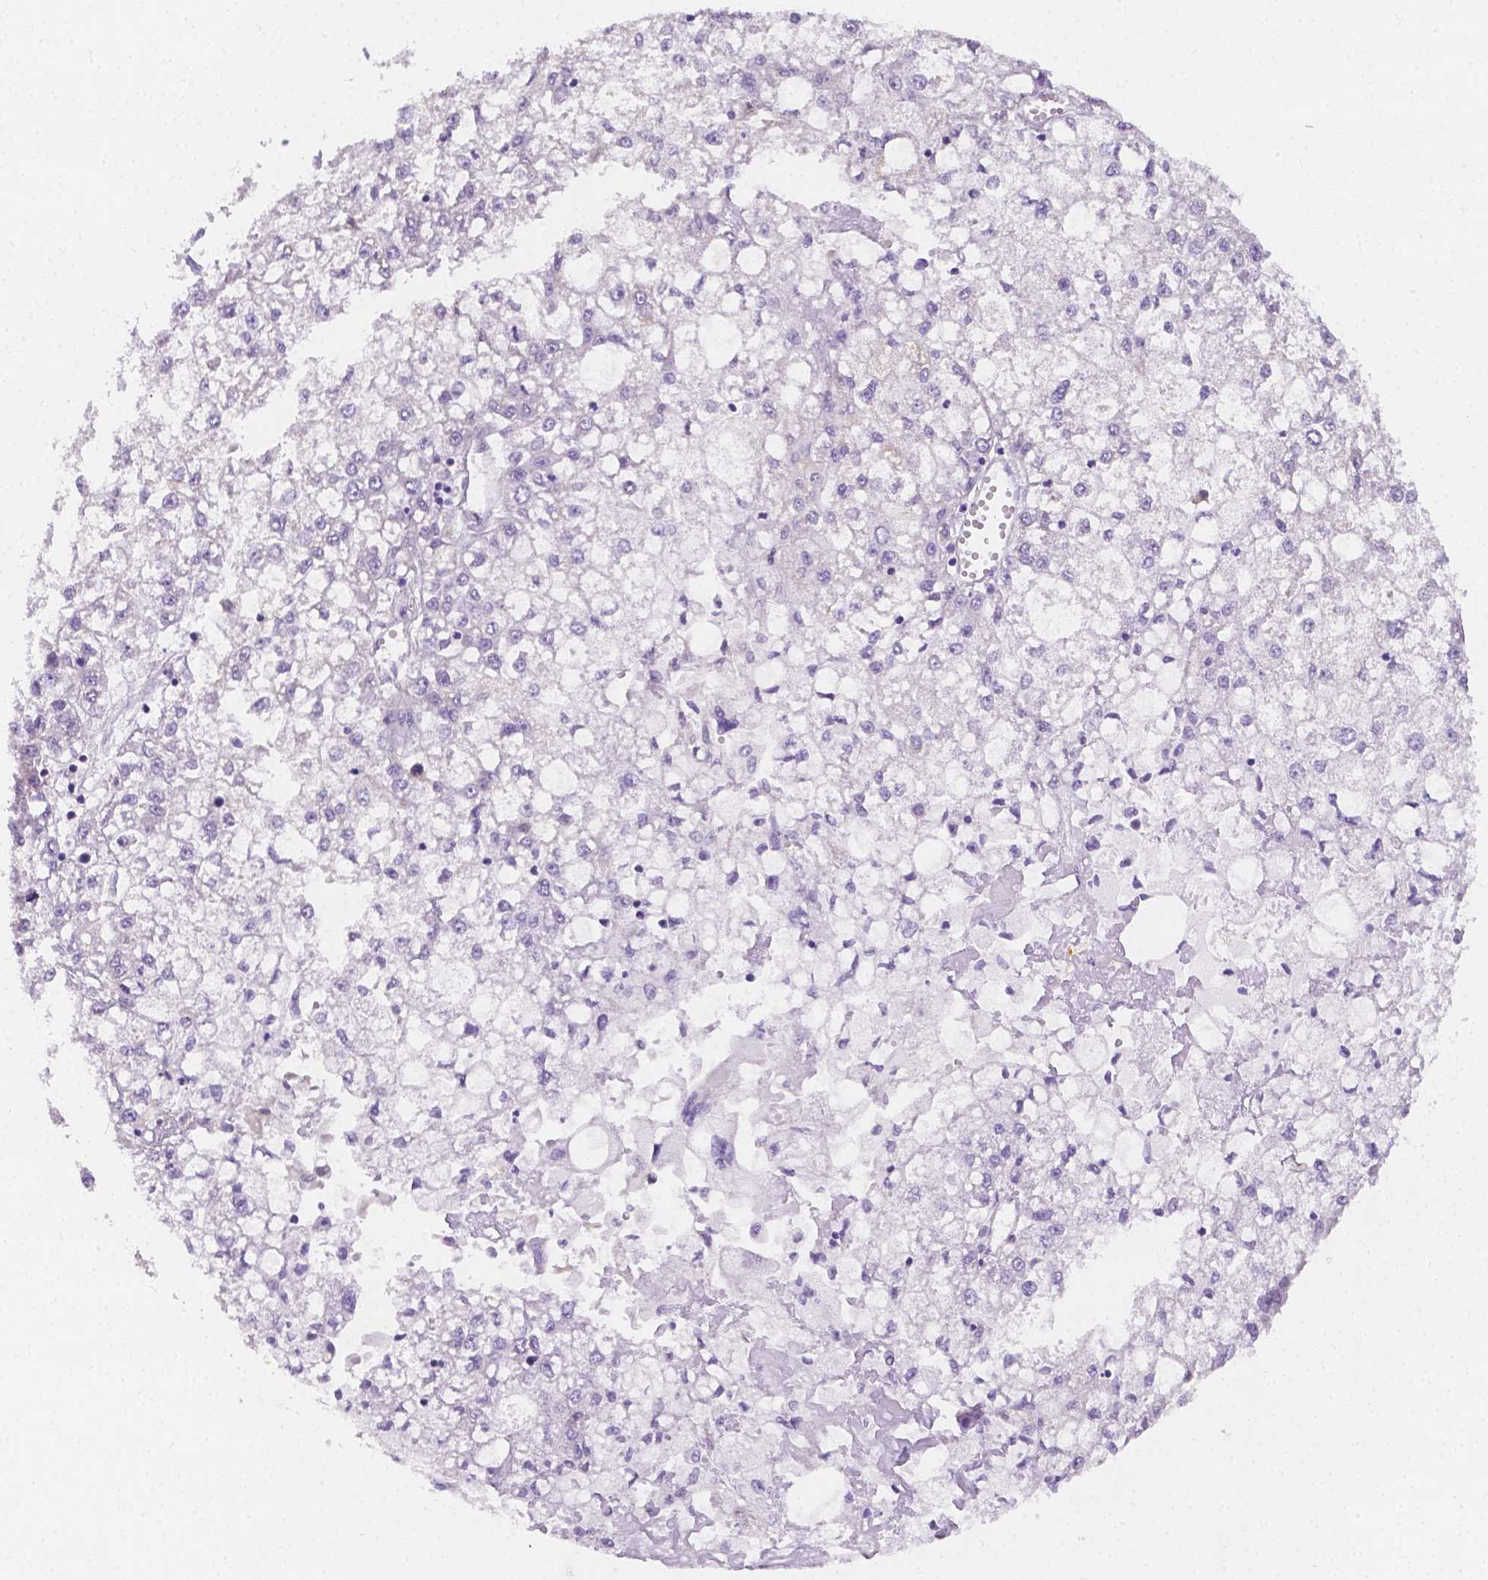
{"staining": {"intensity": "negative", "quantity": "none", "location": "none"}, "tissue": "liver cancer", "cell_type": "Tumor cells", "image_type": "cancer", "snomed": [{"axis": "morphology", "description": "Carcinoma, Hepatocellular, NOS"}, {"axis": "topography", "description": "Liver"}], "caption": "This histopathology image is of hepatocellular carcinoma (liver) stained with immunohistochemistry (IHC) to label a protein in brown with the nuclei are counter-stained blue. There is no positivity in tumor cells.", "gene": "SGTB", "patient": {"sex": "male", "age": 40}}